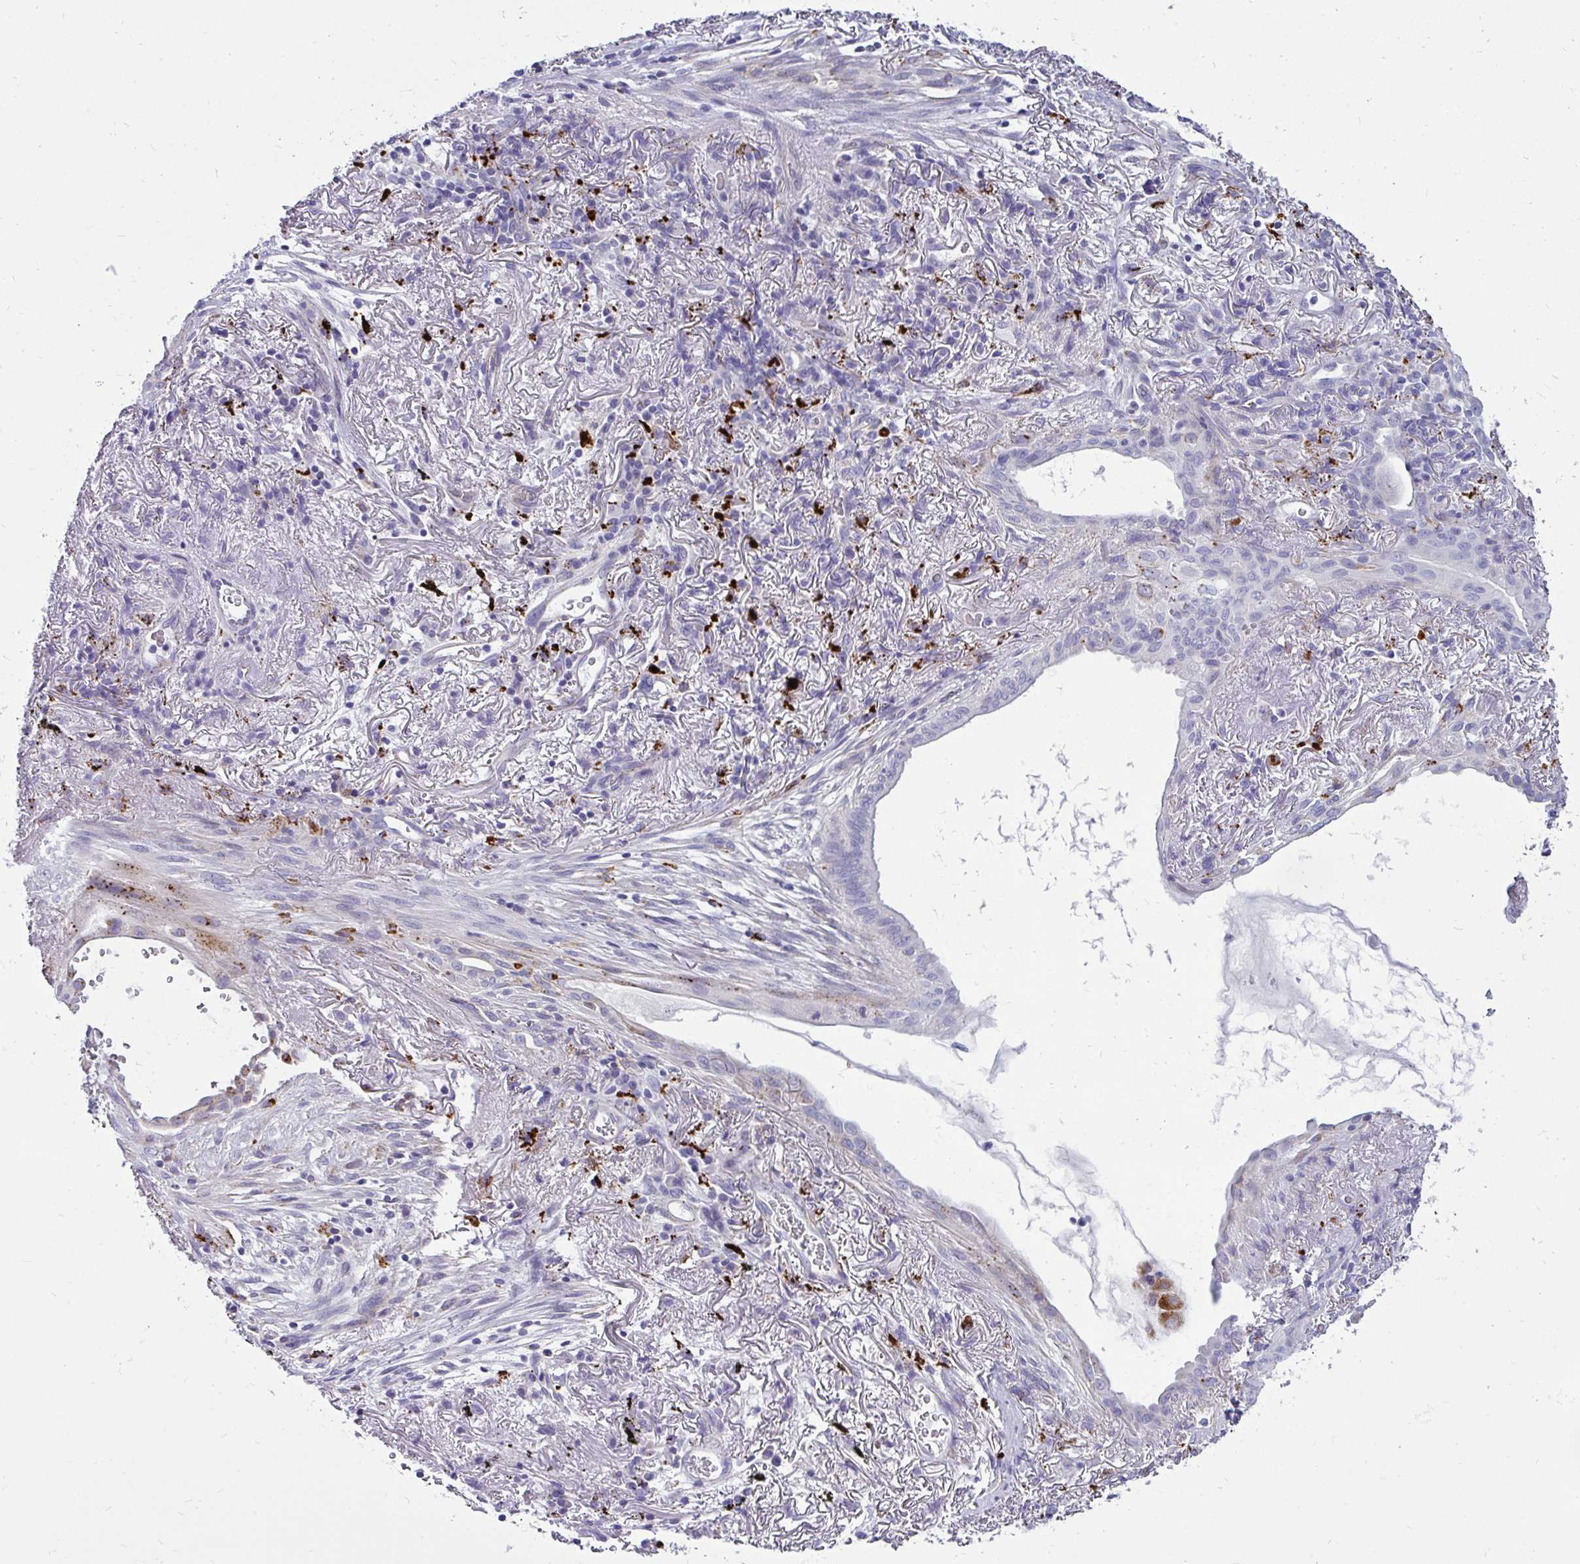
{"staining": {"intensity": "negative", "quantity": "none", "location": "none"}, "tissue": "lung cancer", "cell_type": "Tumor cells", "image_type": "cancer", "snomed": [{"axis": "morphology", "description": "Adenocarcinoma, NOS"}, {"axis": "topography", "description": "Lung"}], "caption": "The histopathology image shows no staining of tumor cells in lung adenocarcinoma.", "gene": "CTSZ", "patient": {"sex": "male", "age": 77}}